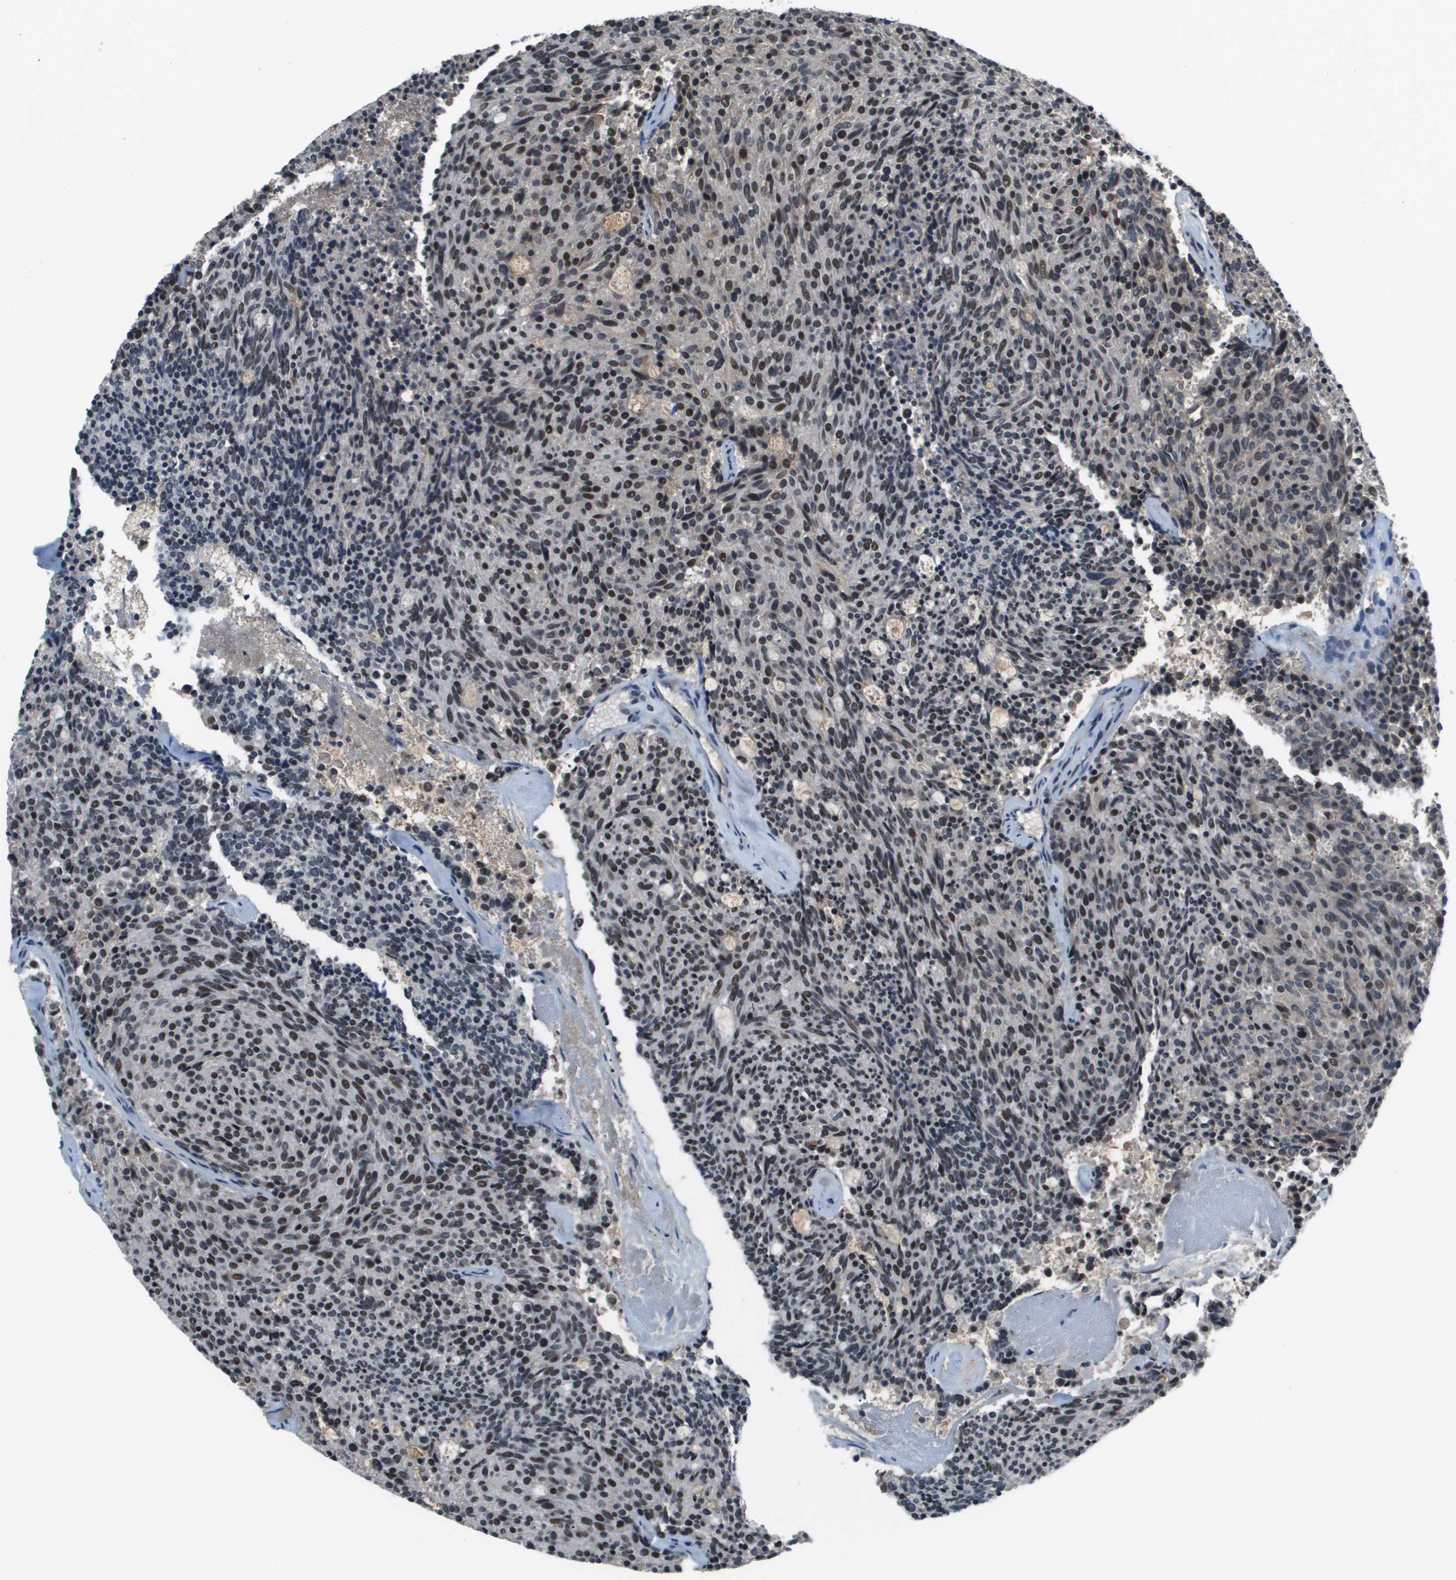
{"staining": {"intensity": "strong", "quantity": "25%-75%", "location": "nuclear"}, "tissue": "carcinoid", "cell_type": "Tumor cells", "image_type": "cancer", "snomed": [{"axis": "morphology", "description": "Carcinoid, malignant, NOS"}, {"axis": "topography", "description": "Pancreas"}], "caption": "IHC of carcinoid shows high levels of strong nuclear positivity in approximately 25%-75% of tumor cells. The staining was performed using DAB (3,3'-diaminobenzidine) to visualize the protein expression in brown, while the nuclei were stained in blue with hematoxylin (Magnification: 20x).", "gene": "THRAP3", "patient": {"sex": "female", "age": 54}}